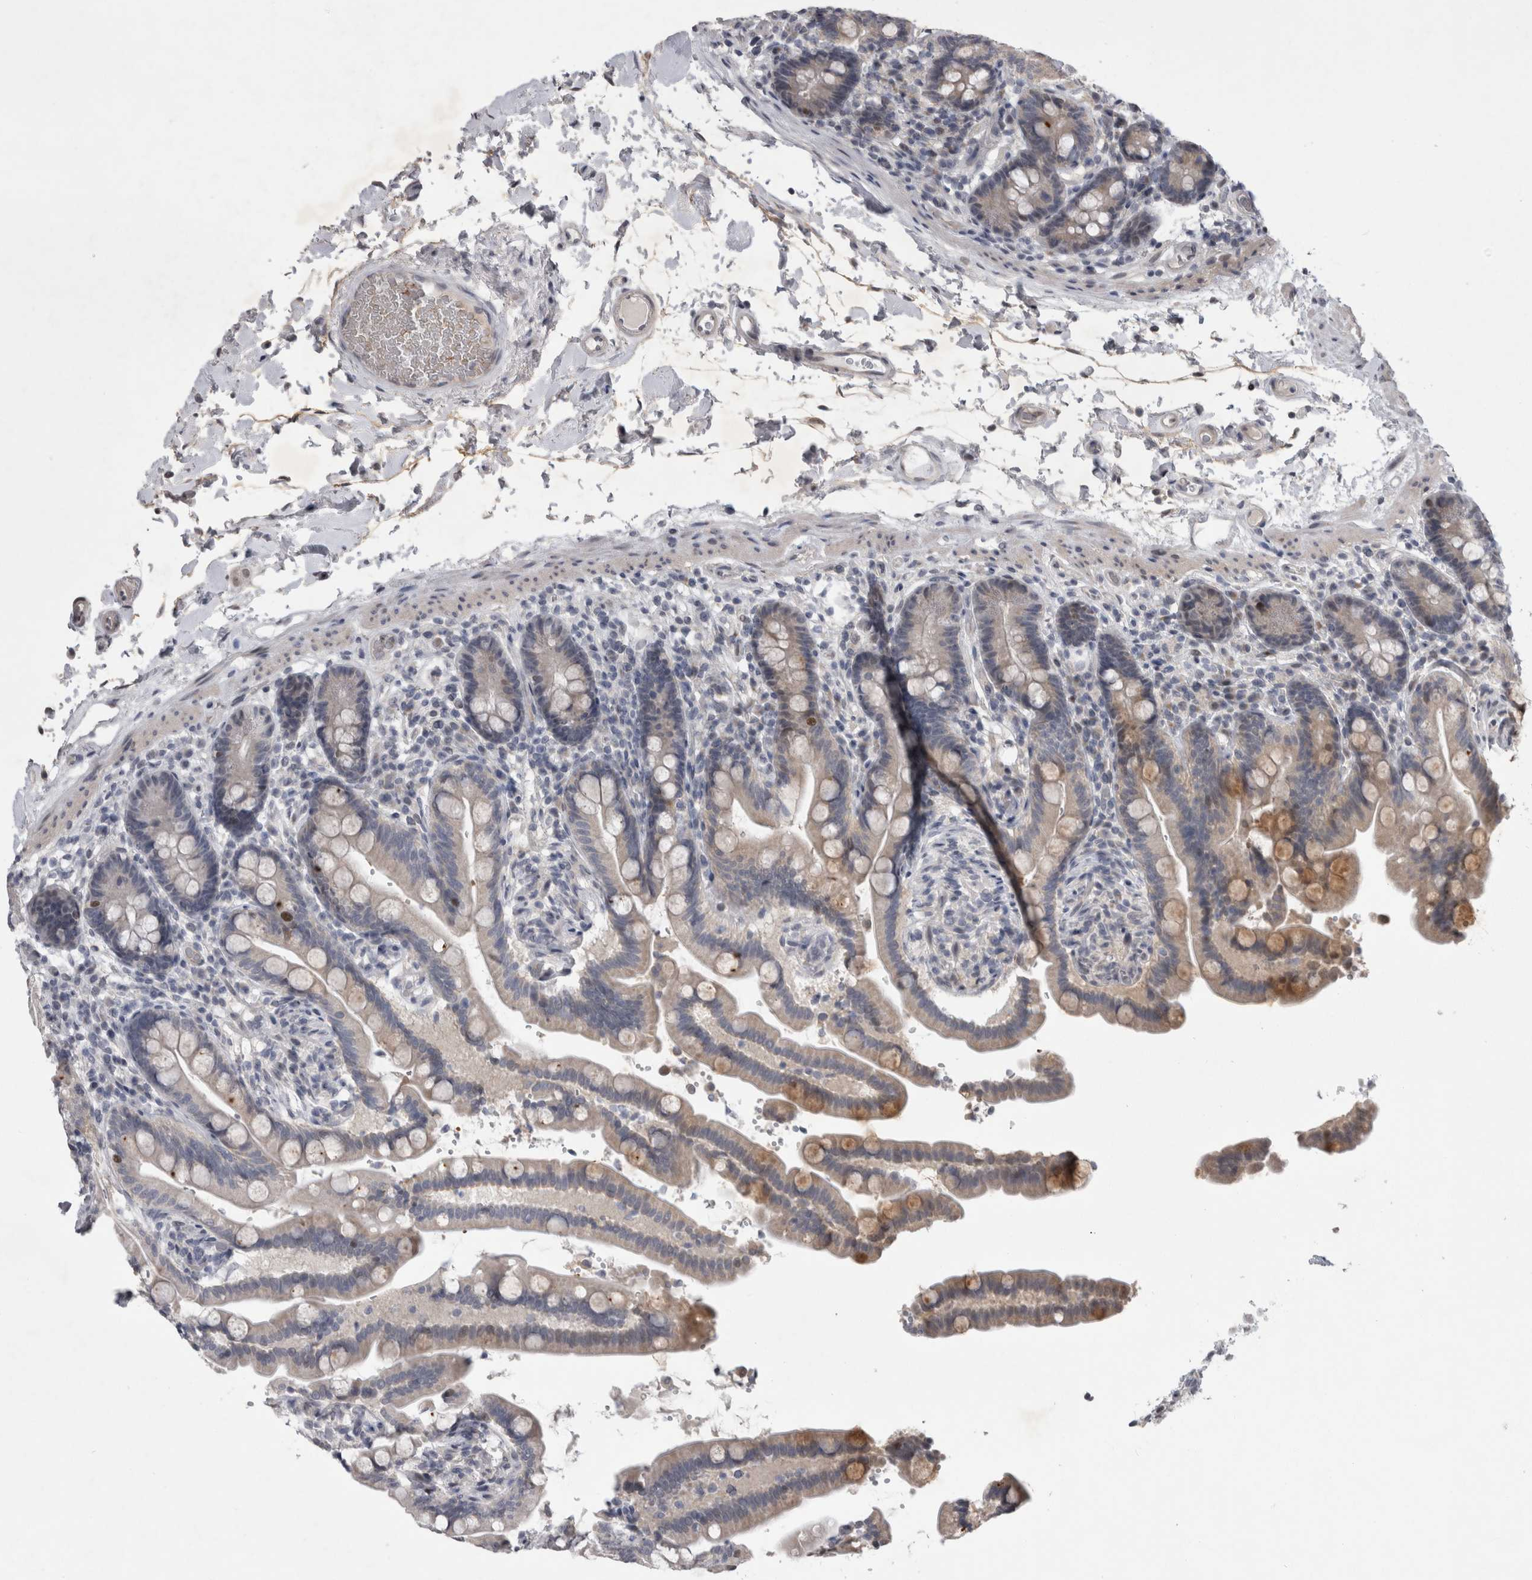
{"staining": {"intensity": "negative", "quantity": "none", "location": "none"}, "tissue": "colon", "cell_type": "Endothelial cells", "image_type": "normal", "snomed": [{"axis": "morphology", "description": "Normal tissue, NOS"}, {"axis": "topography", "description": "Smooth muscle"}, {"axis": "topography", "description": "Colon"}], "caption": "The immunohistochemistry micrograph has no significant expression in endothelial cells of colon.", "gene": "IFI44", "patient": {"sex": "male", "age": 73}}